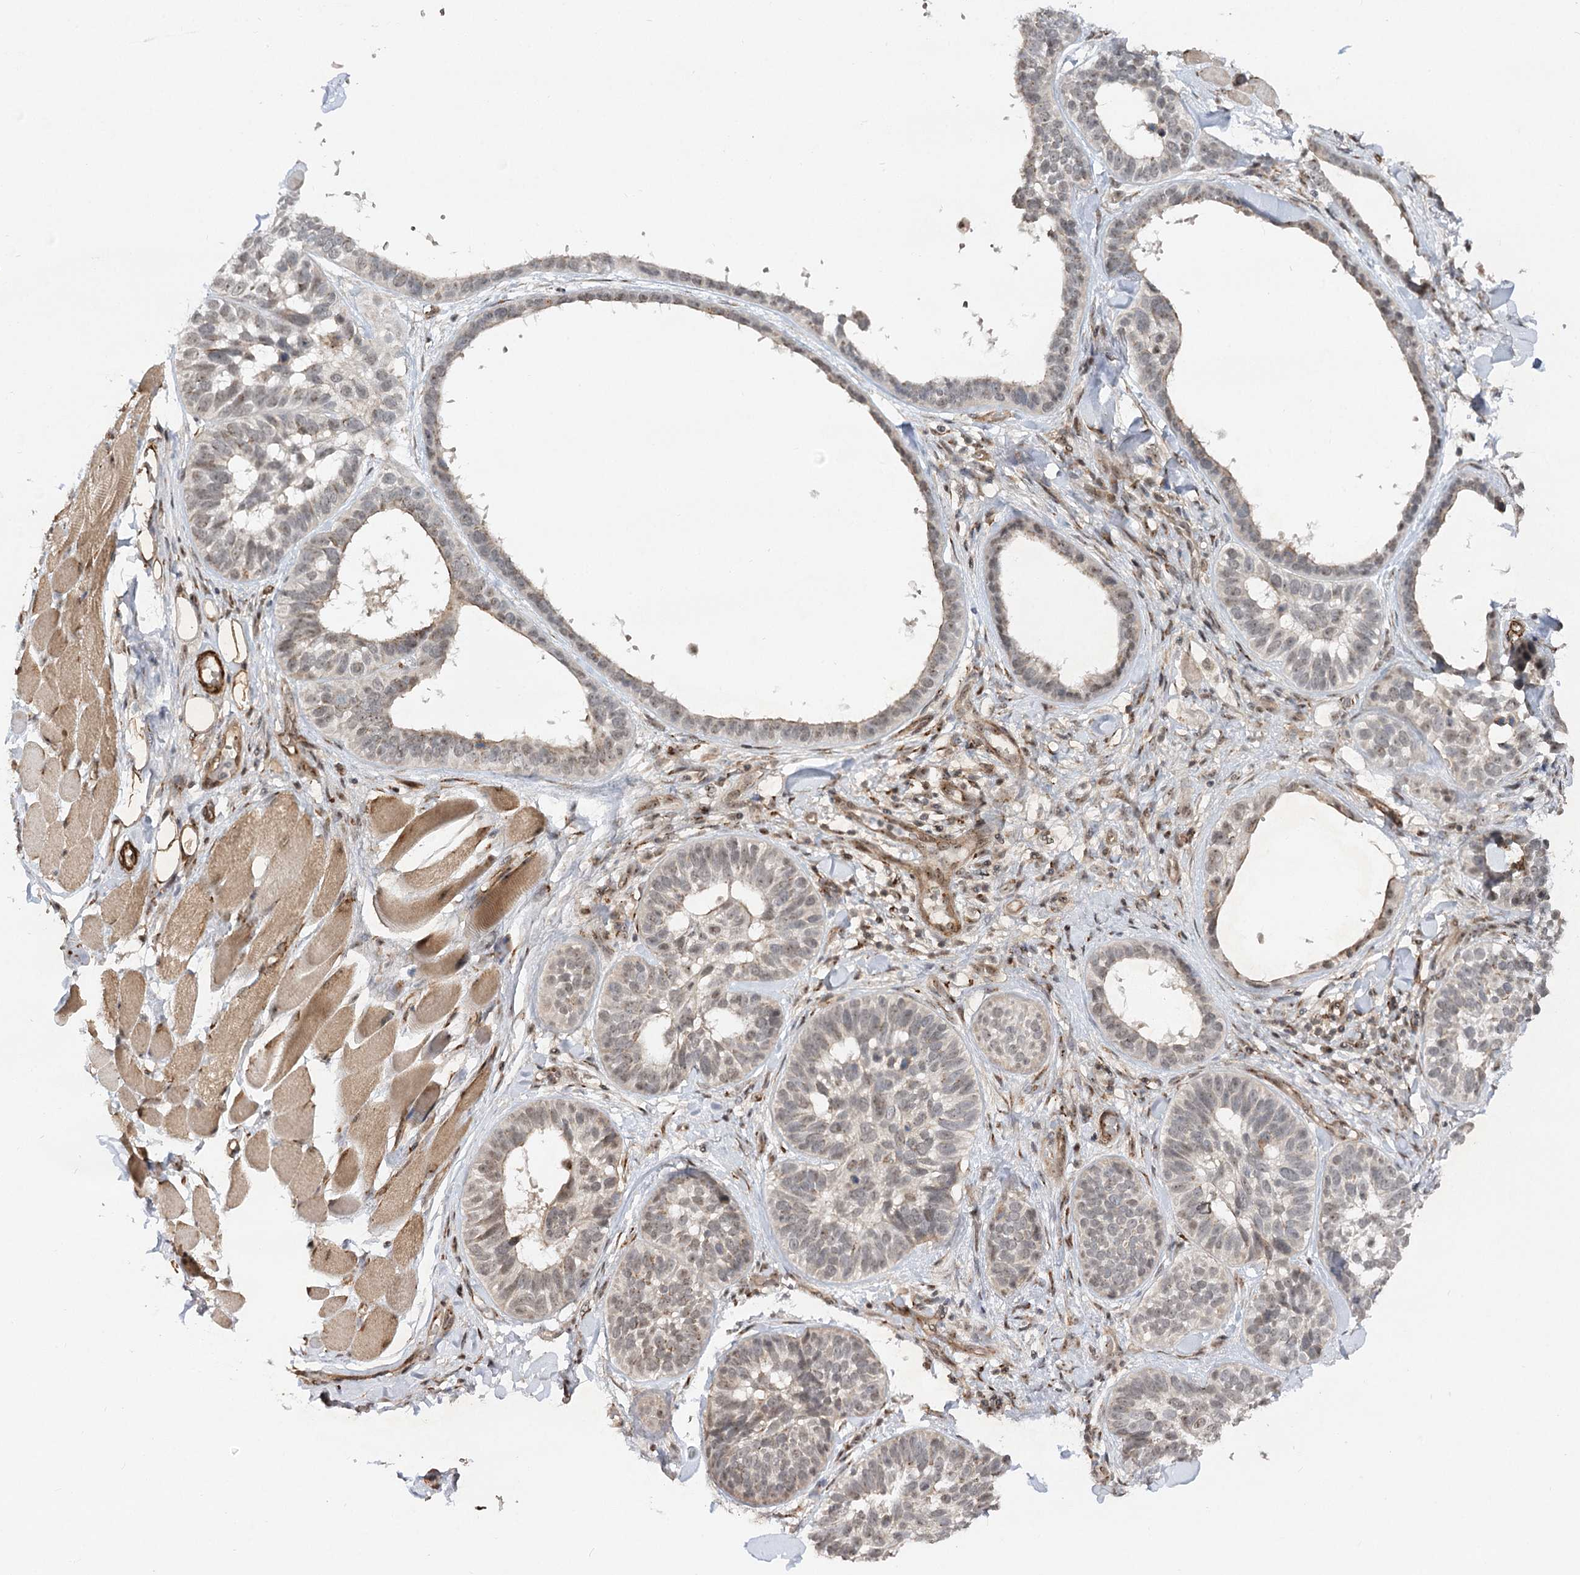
{"staining": {"intensity": "weak", "quantity": "<25%", "location": "nuclear"}, "tissue": "skin cancer", "cell_type": "Tumor cells", "image_type": "cancer", "snomed": [{"axis": "morphology", "description": "Basal cell carcinoma"}, {"axis": "topography", "description": "Skin"}], "caption": "A high-resolution photomicrograph shows IHC staining of basal cell carcinoma (skin), which demonstrates no significant expression in tumor cells.", "gene": "GNL3L", "patient": {"sex": "male", "age": 62}}